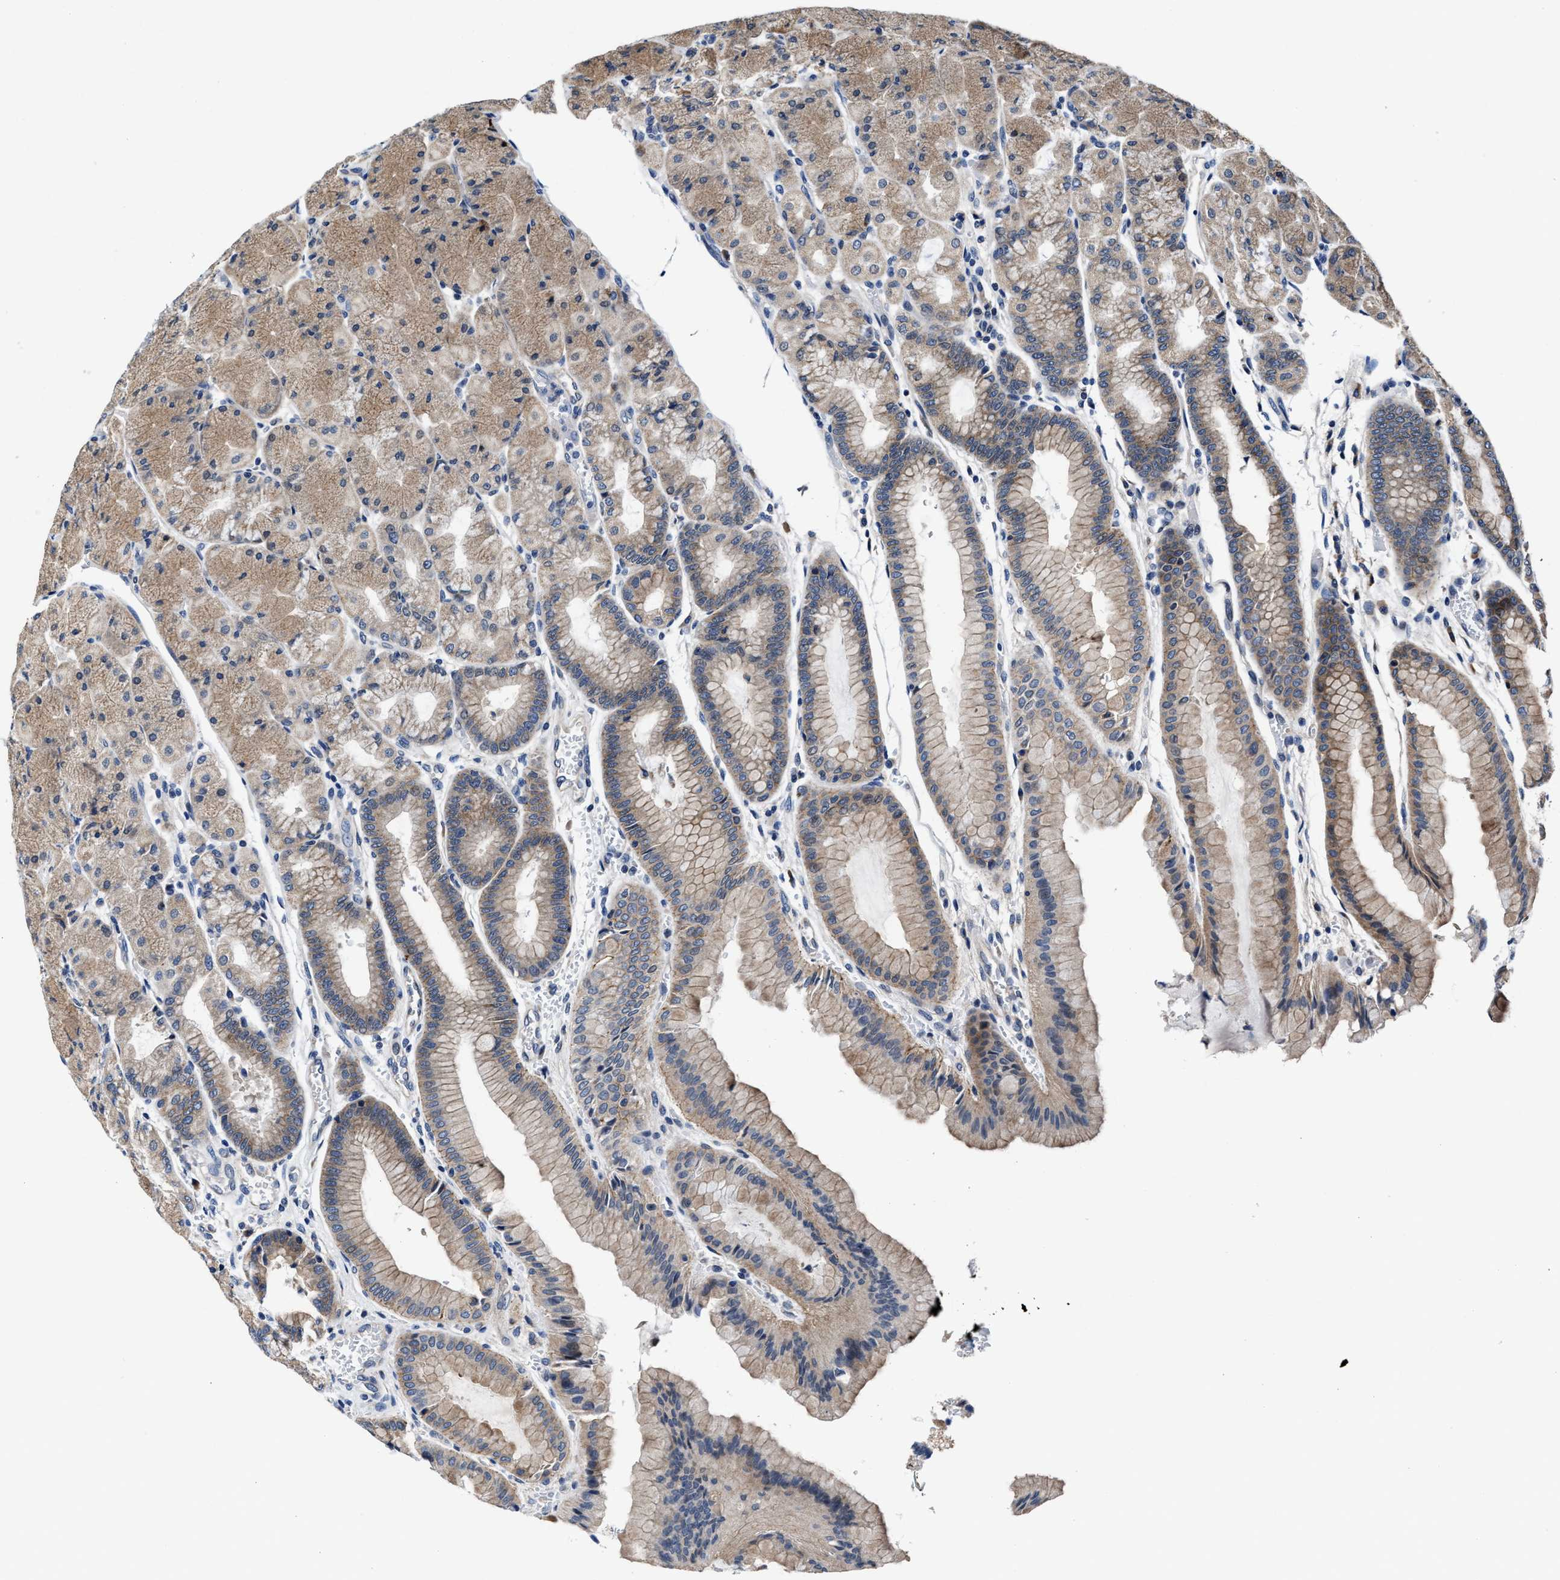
{"staining": {"intensity": "moderate", "quantity": ">75%", "location": "cytoplasmic/membranous"}, "tissue": "stomach", "cell_type": "Glandular cells", "image_type": "normal", "snomed": [{"axis": "morphology", "description": "Normal tissue, NOS"}, {"axis": "morphology", "description": "Carcinoid, malignant, NOS"}, {"axis": "topography", "description": "Stomach, upper"}], "caption": "Immunohistochemistry (IHC) staining of benign stomach, which exhibits medium levels of moderate cytoplasmic/membranous staining in about >75% of glandular cells indicating moderate cytoplasmic/membranous protein expression. The staining was performed using DAB (3,3'-diaminobenzidine) (brown) for protein detection and nuclei were counterstained in hematoxylin (blue).", "gene": "TMEM53", "patient": {"sex": "male", "age": 39}}